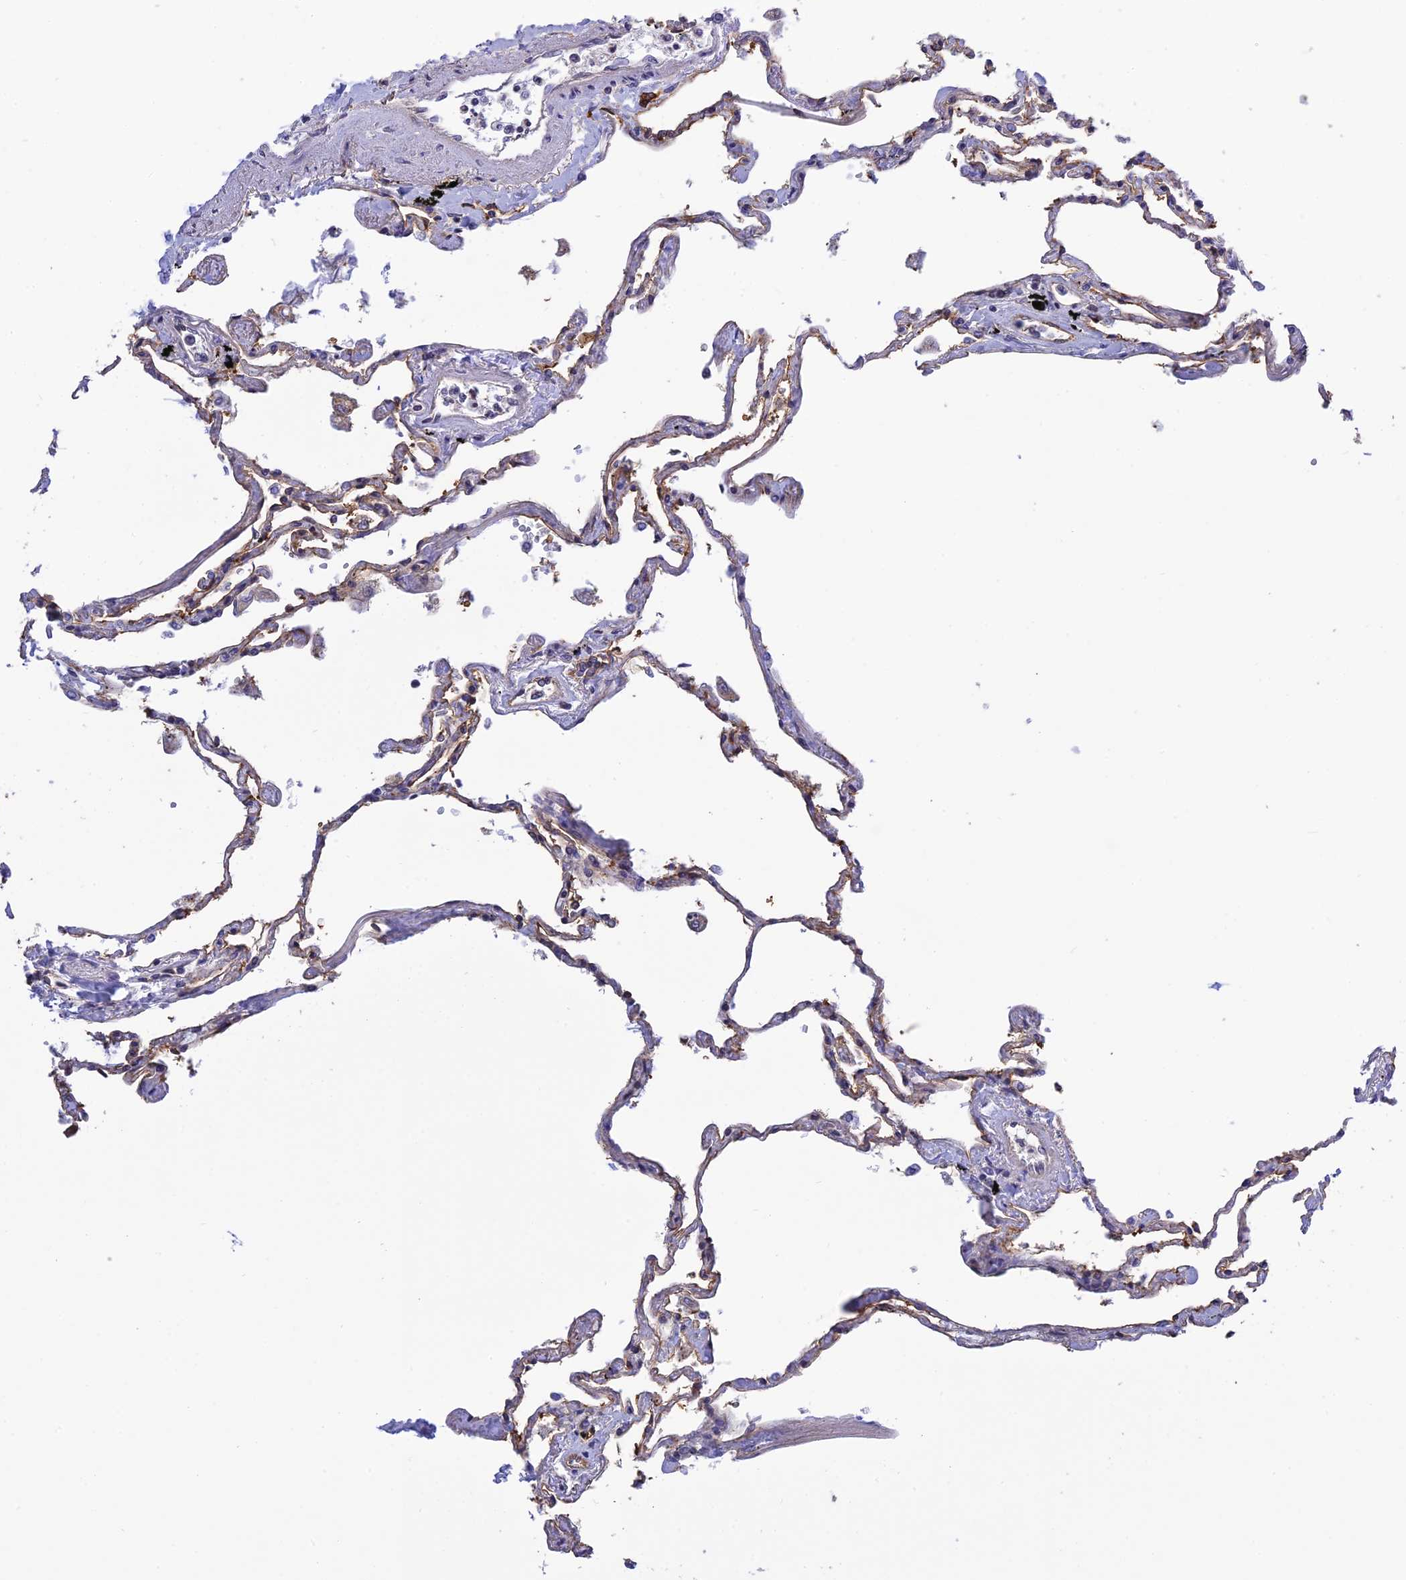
{"staining": {"intensity": "moderate", "quantity": "25%-75%", "location": "cytoplasmic/membranous"}, "tissue": "lung", "cell_type": "Alveolar cells", "image_type": "normal", "snomed": [{"axis": "morphology", "description": "Normal tissue, NOS"}, {"axis": "topography", "description": "Lung"}], "caption": "Approximately 25%-75% of alveolar cells in unremarkable lung show moderate cytoplasmic/membranous protein expression as visualized by brown immunohistochemical staining.", "gene": "TCEA1", "patient": {"sex": "female", "age": 67}}